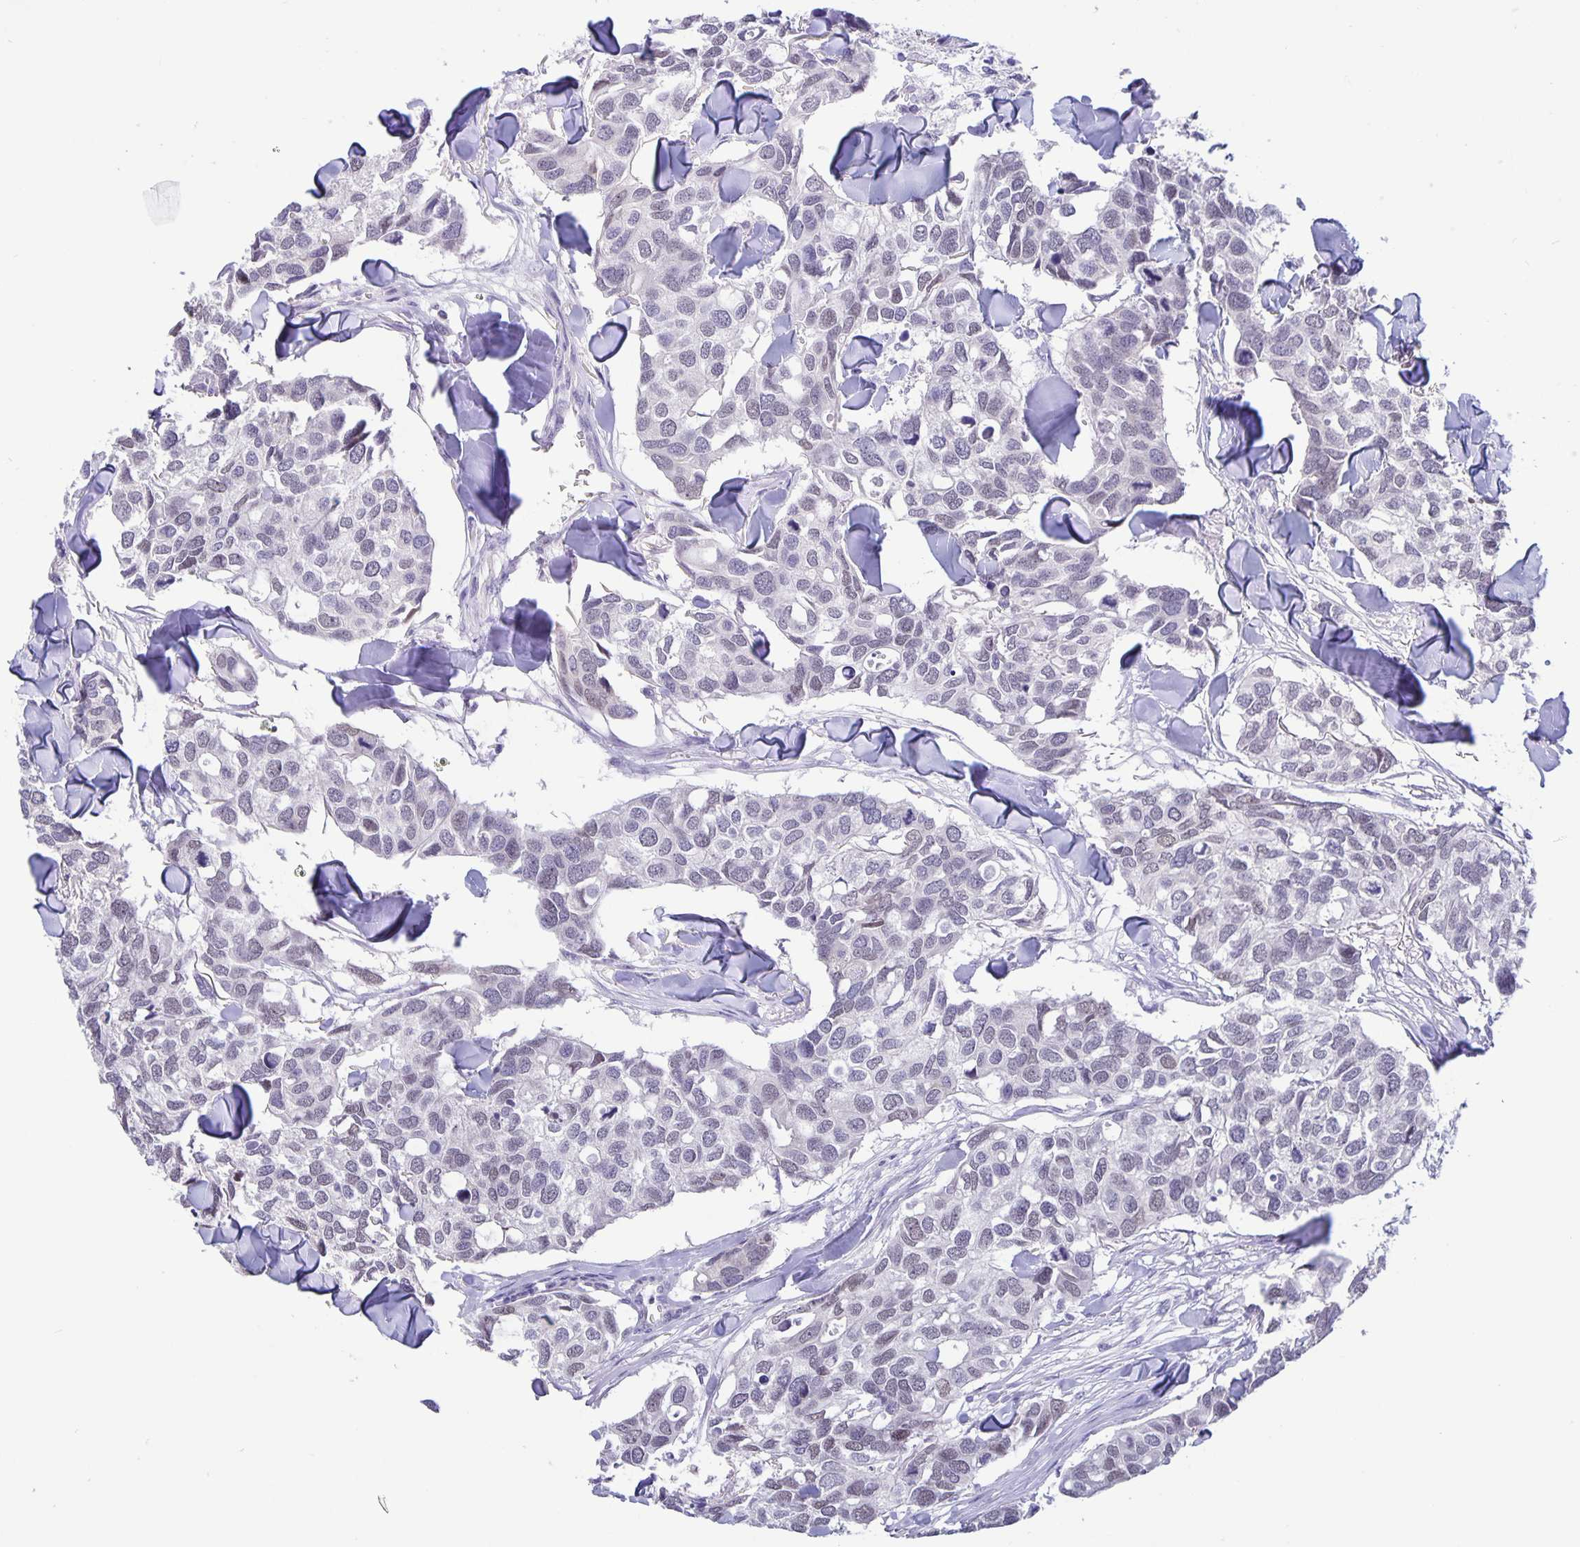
{"staining": {"intensity": "negative", "quantity": "none", "location": "none"}, "tissue": "breast cancer", "cell_type": "Tumor cells", "image_type": "cancer", "snomed": [{"axis": "morphology", "description": "Duct carcinoma"}, {"axis": "topography", "description": "Breast"}], "caption": "This is a histopathology image of immunohistochemistry (IHC) staining of invasive ductal carcinoma (breast), which shows no expression in tumor cells. (DAB immunohistochemistry, high magnification).", "gene": "ERMN", "patient": {"sex": "female", "age": 83}}